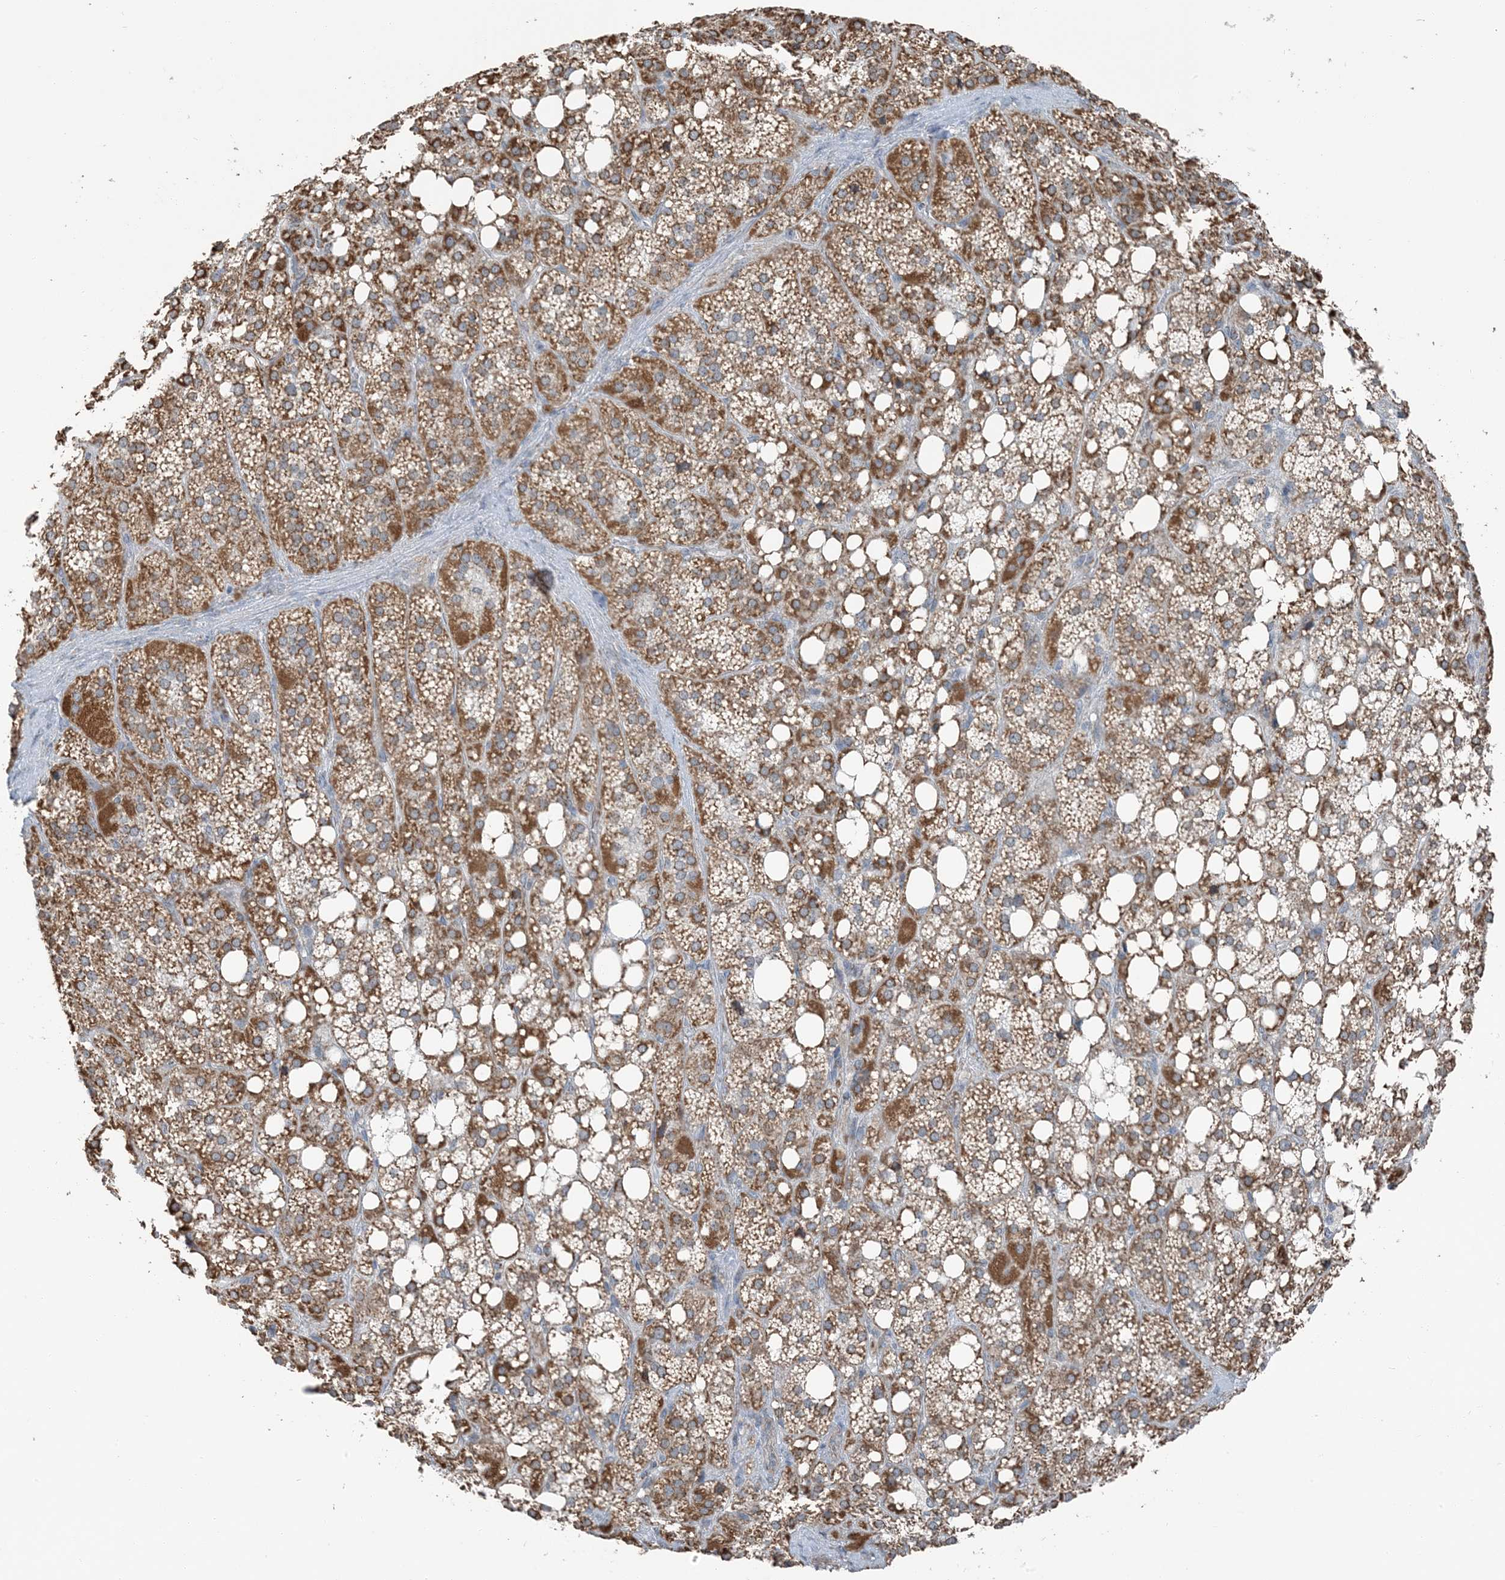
{"staining": {"intensity": "moderate", "quantity": ">75%", "location": "cytoplasmic/membranous"}, "tissue": "adrenal gland", "cell_type": "Glandular cells", "image_type": "normal", "snomed": [{"axis": "morphology", "description": "Normal tissue, NOS"}, {"axis": "topography", "description": "Adrenal gland"}], "caption": "Immunohistochemistry (IHC) micrograph of unremarkable adrenal gland stained for a protein (brown), which exhibits medium levels of moderate cytoplasmic/membranous staining in approximately >75% of glandular cells.", "gene": "PILRB", "patient": {"sex": "female", "age": 59}}